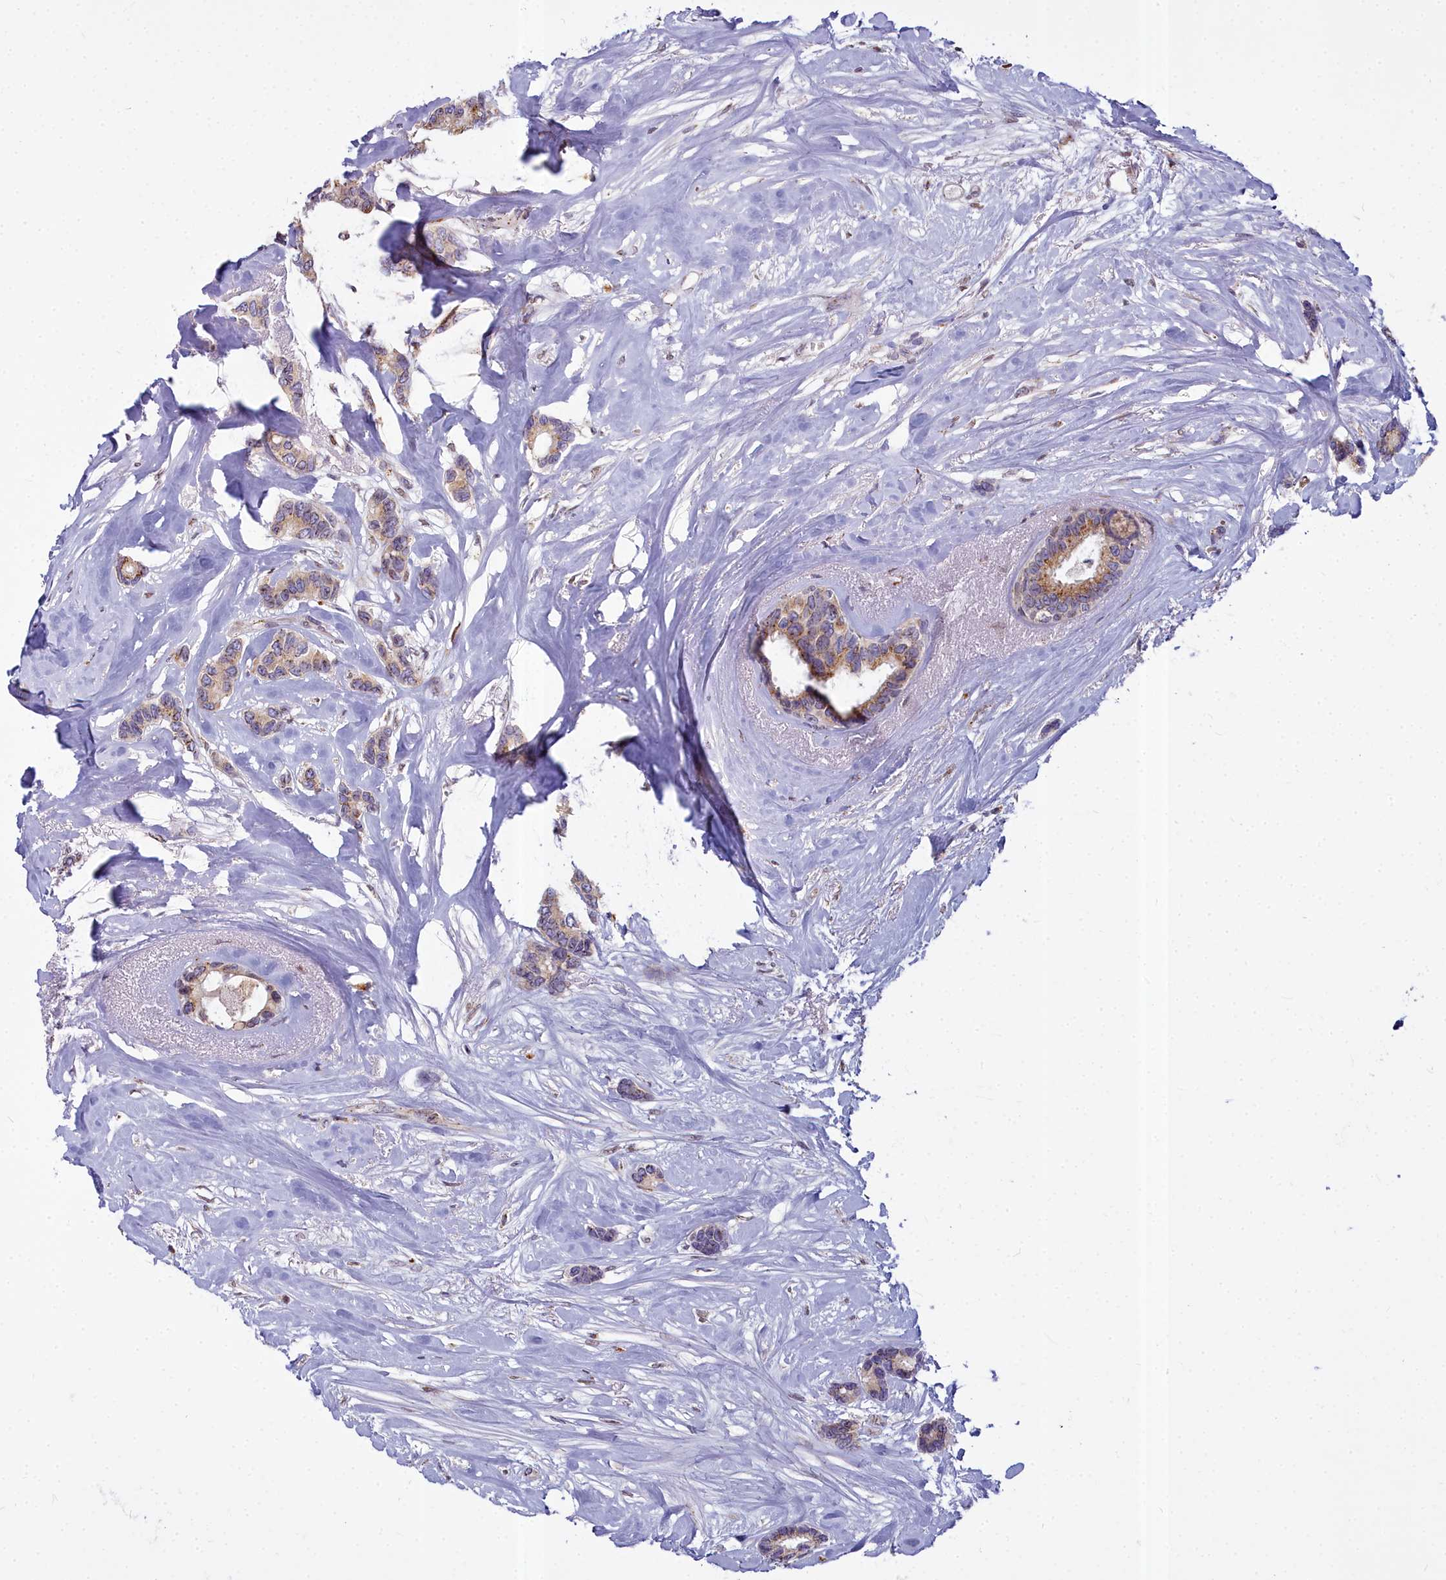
{"staining": {"intensity": "moderate", "quantity": "25%-75%", "location": "cytoplasmic/membranous"}, "tissue": "breast cancer", "cell_type": "Tumor cells", "image_type": "cancer", "snomed": [{"axis": "morphology", "description": "Duct carcinoma"}, {"axis": "topography", "description": "Breast"}], "caption": "The immunohistochemical stain highlights moderate cytoplasmic/membranous staining in tumor cells of breast cancer tissue.", "gene": "WDPCP", "patient": {"sex": "female", "age": 87}}